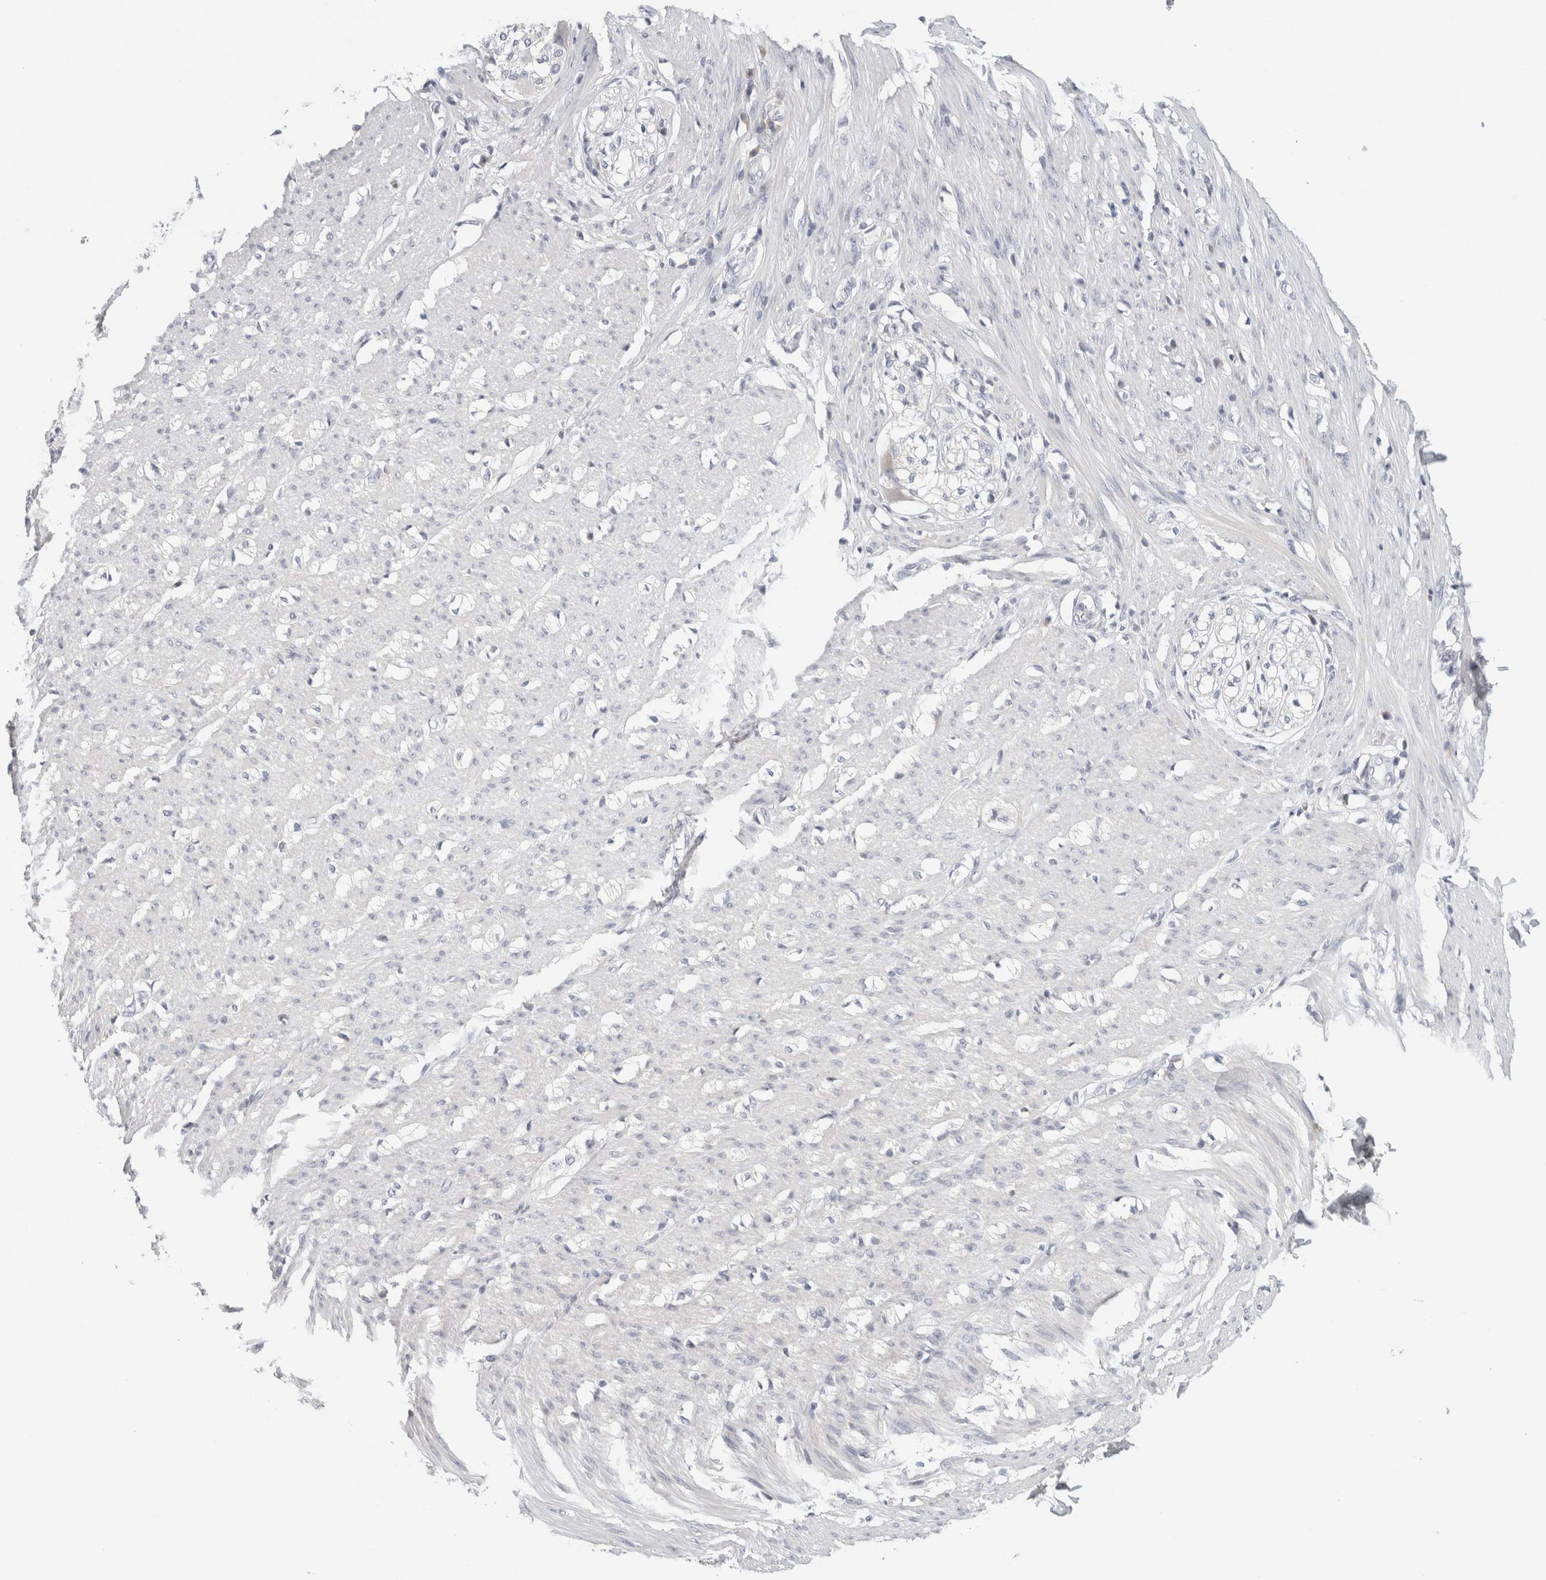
{"staining": {"intensity": "negative", "quantity": "none", "location": "none"}, "tissue": "smooth muscle", "cell_type": "Smooth muscle cells", "image_type": "normal", "snomed": [{"axis": "morphology", "description": "Normal tissue, NOS"}, {"axis": "morphology", "description": "Adenocarcinoma, NOS"}, {"axis": "topography", "description": "Colon"}, {"axis": "topography", "description": "Peripheral nerve tissue"}], "caption": "An immunohistochemistry (IHC) image of normal smooth muscle is shown. There is no staining in smooth muscle cells of smooth muscle. (IHC, brightfield microscopy, high magnification).", "gene": "STK31", "patient": {"sex": "male", "age": 14}}